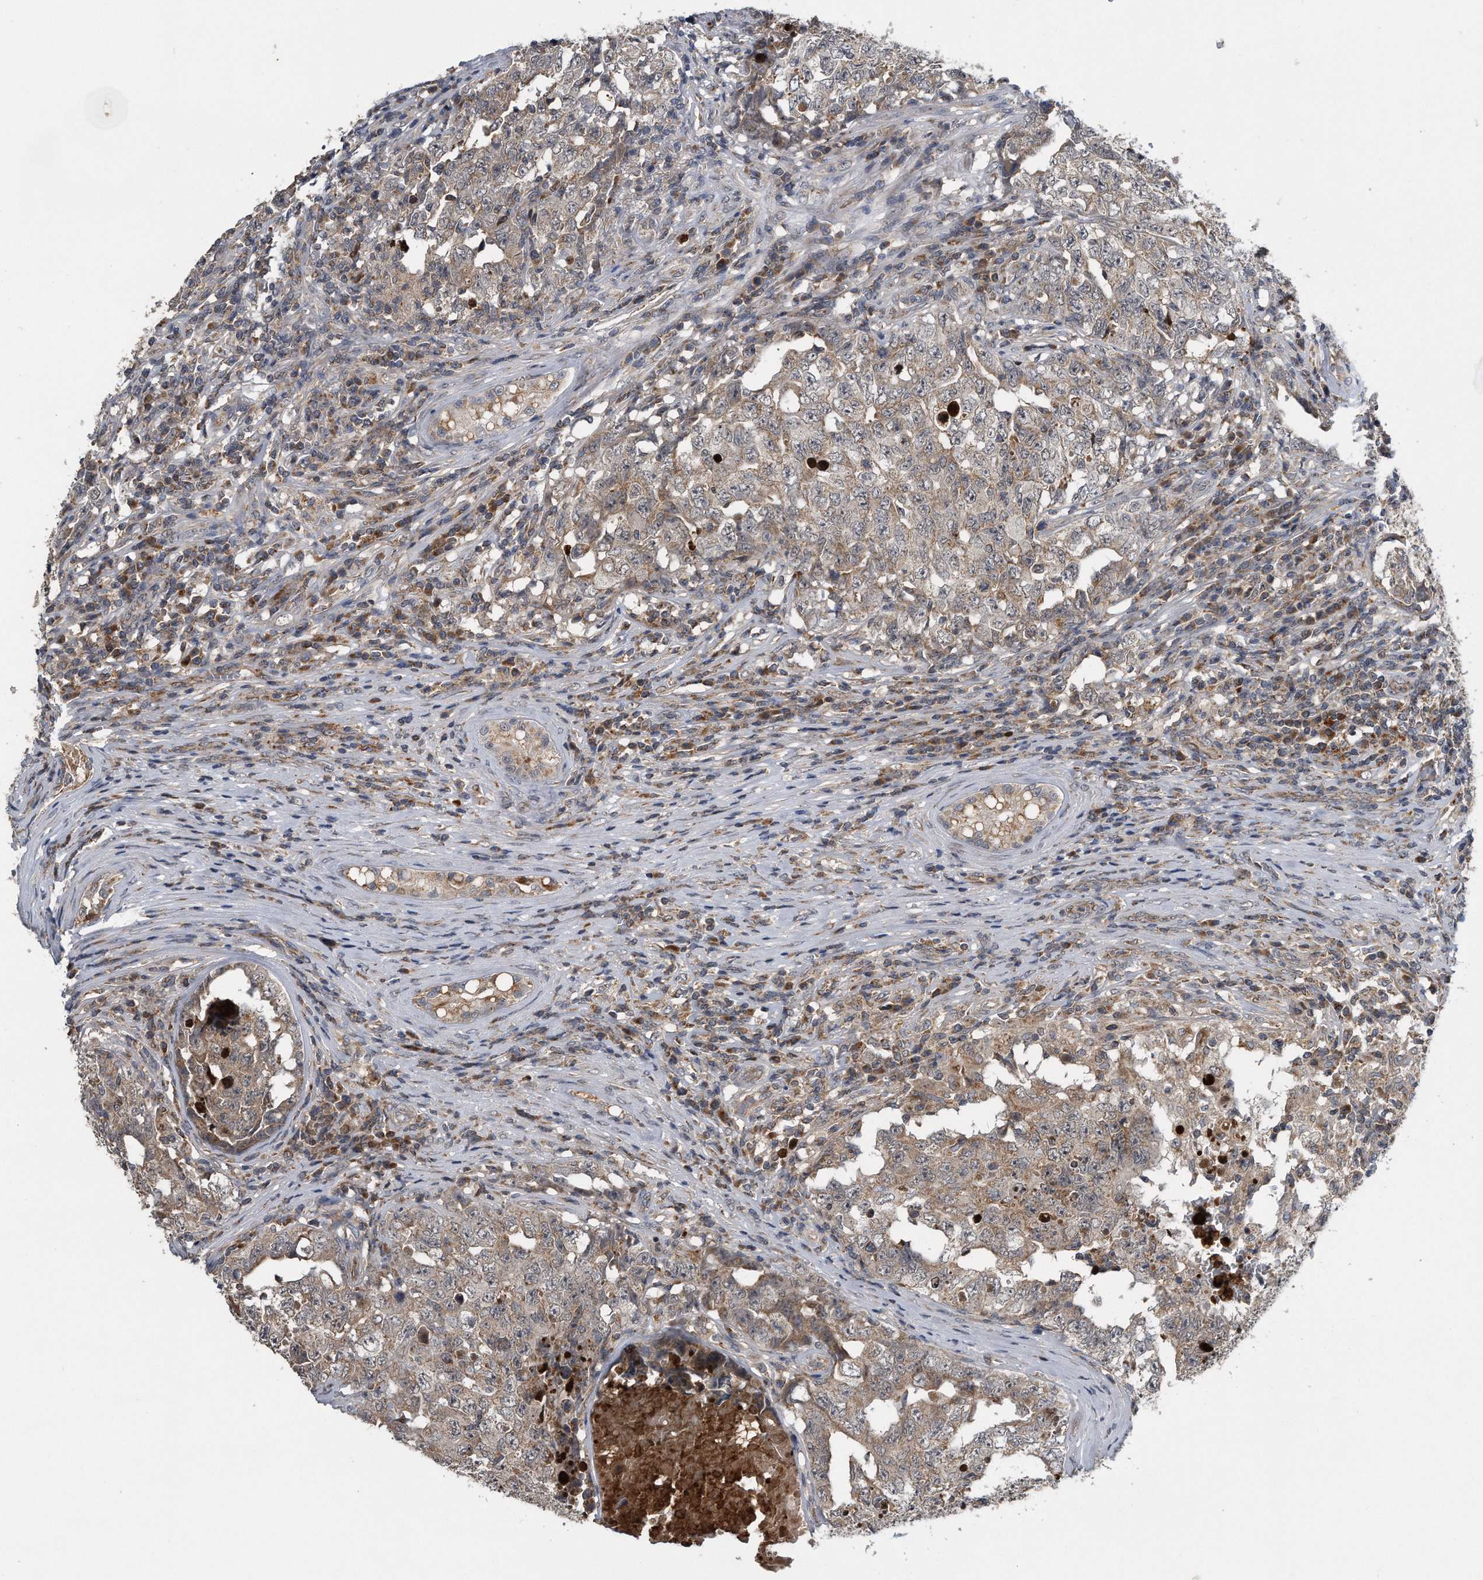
{"staining": {"intensity": "weak", "quantity": ">75%", "location": "cytoplasmic/membranous"}, "tissue": "testis cancer", "cell_type": "Tumor cells", "image_type": "cancer", "snomed": [{"axis": "morphology", "description": "Carcinoma, Embryonal, NOS"}, {"axis": "topography", "description": "Testis"}], "caption": "Human testis cancer stained with a protein marker shows weak staining in tumor cells.", "gene": "LYRM4", "patient": {"sex": "male", "age": 26}}